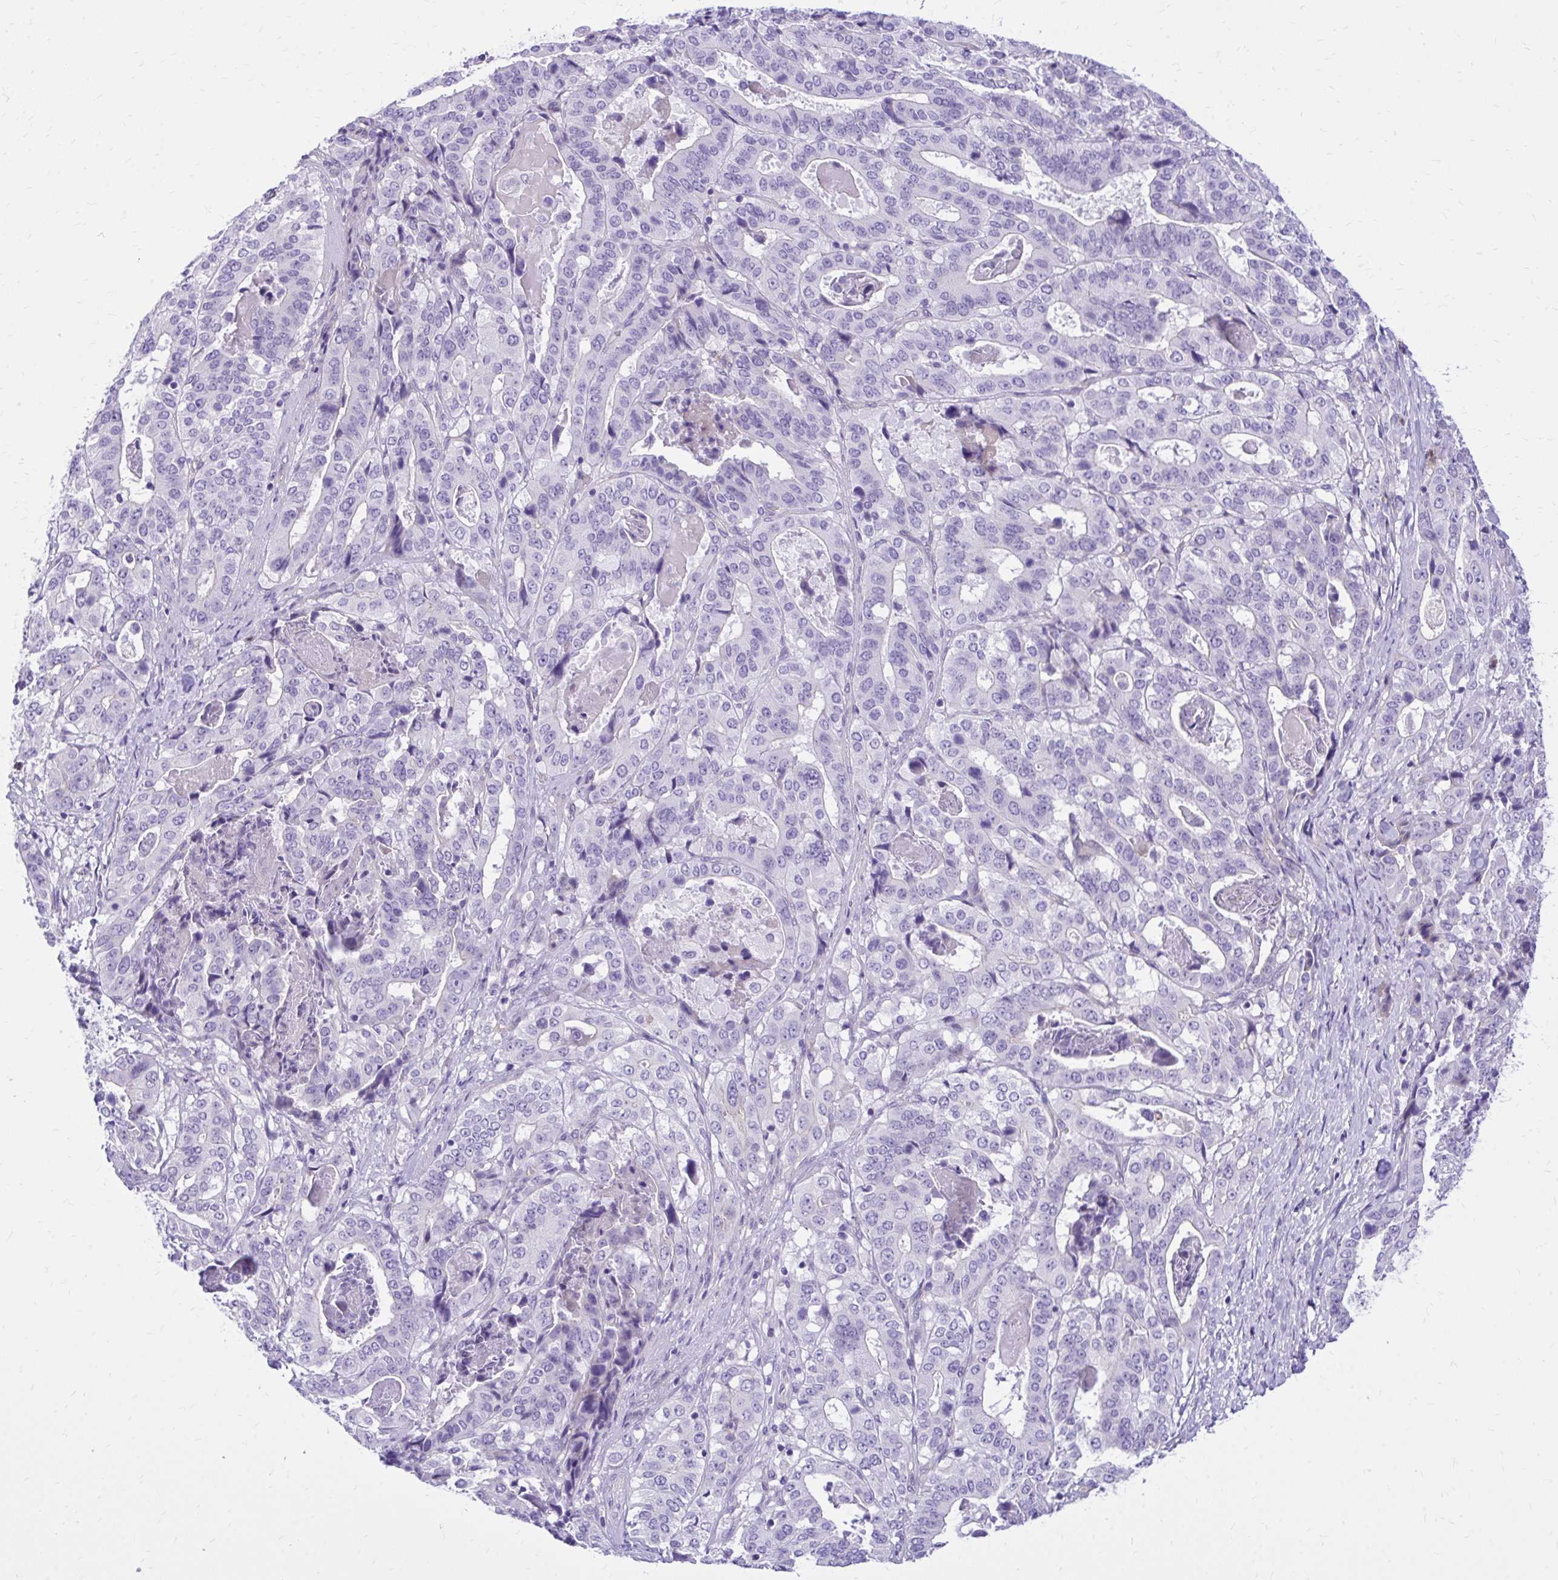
{"staining": {"intensity": "negative", "quantity": "none", "location": "none"}, "tissue": "stomach cancer", "cell_type": "Tumor cells", "image_type": "cancer", "snomed": [{"axis": "morphology", "description": "Adenocarcinoma, NOS"}, {"axis": "topography", "description": "Stomach"}], "caption": "Tumor cells show no significant protein expression in stomach adenocarcinoma.", "gene": "ADAMTSL1", "patient": {"sex": "male", "age": 48}}